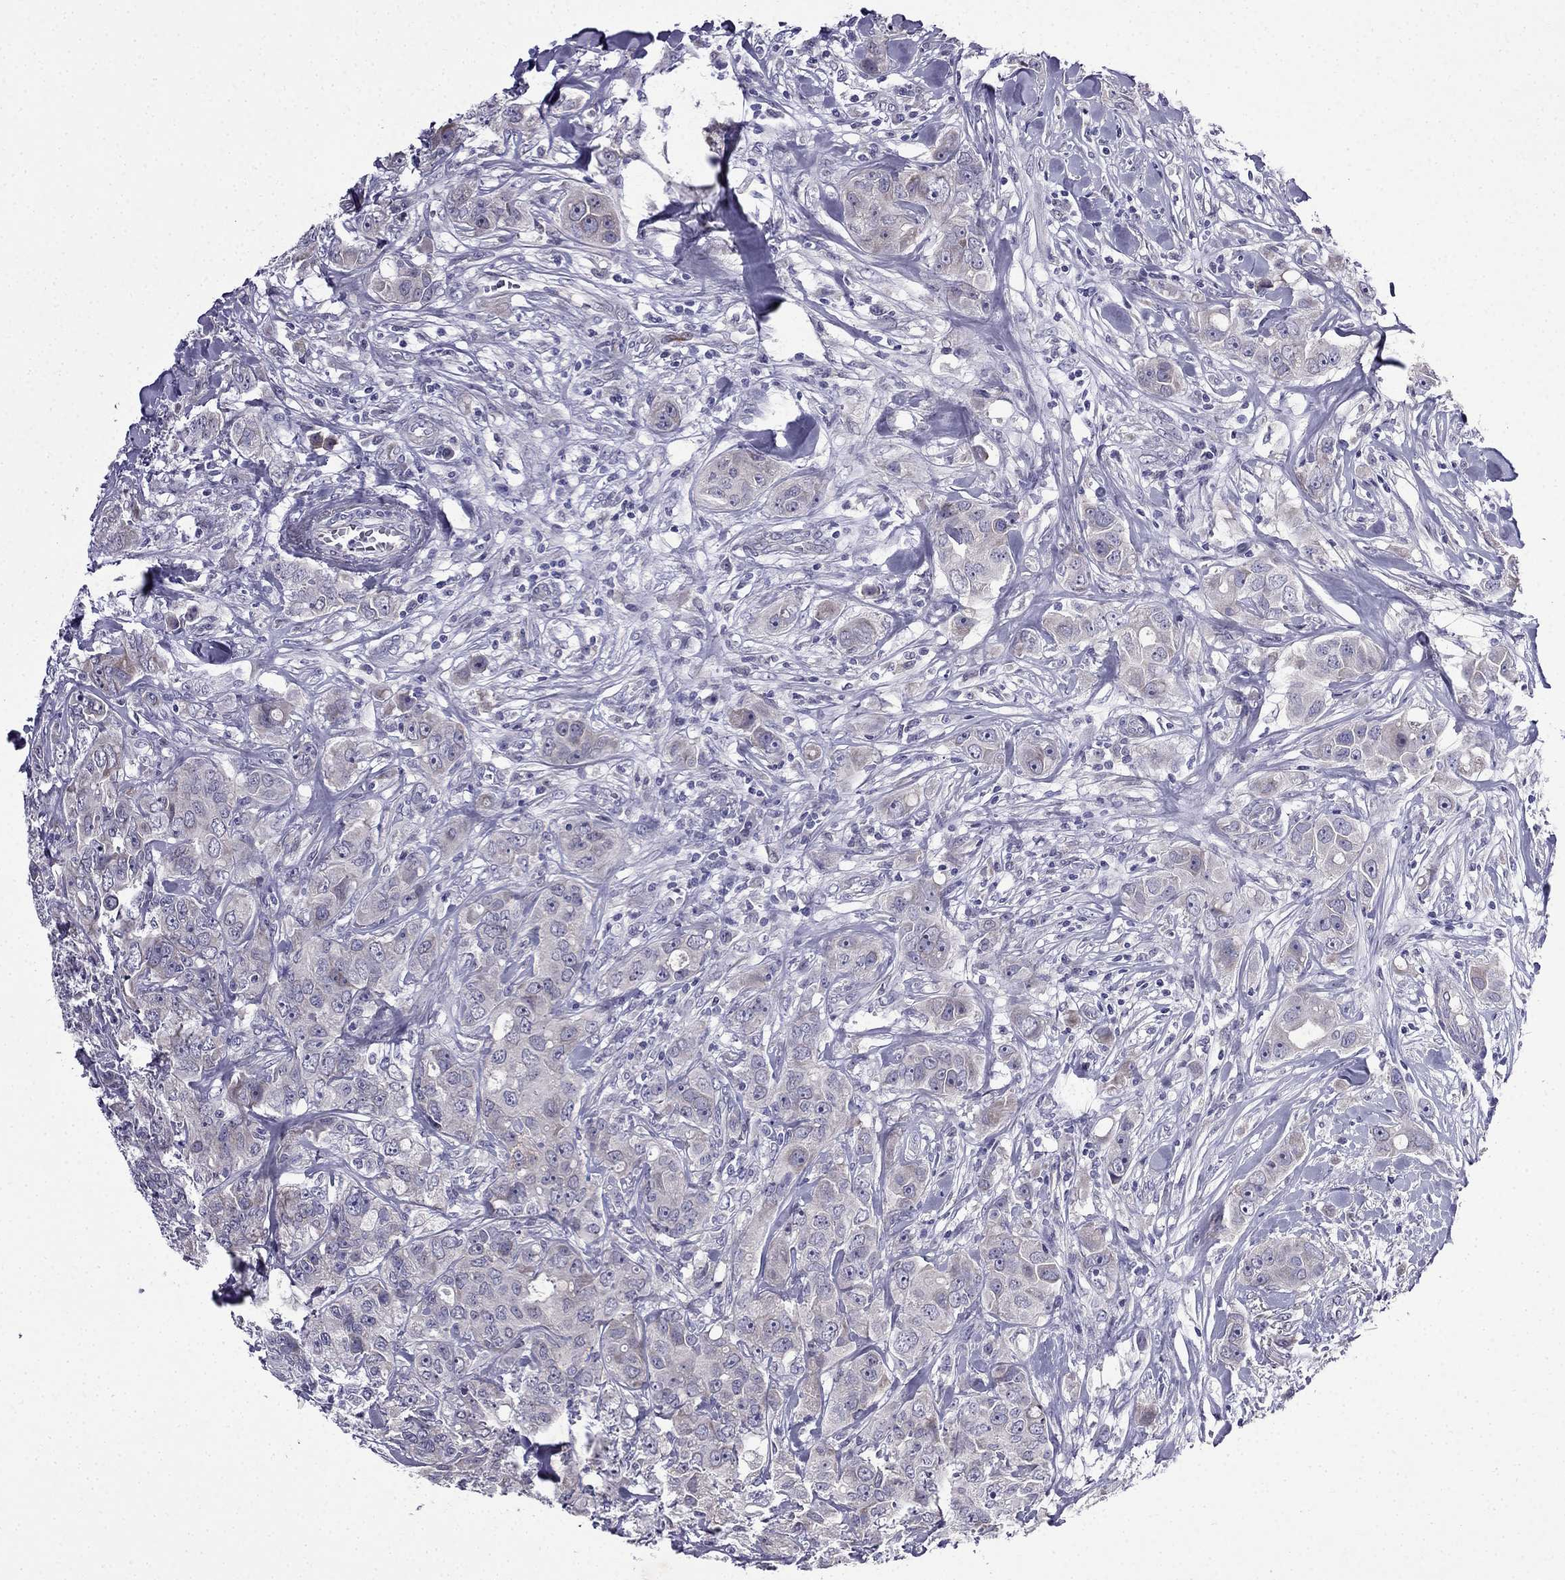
{"staining": {"intensity": "weak", "quantity": "<25%", "location": "cytoplasmic/membranous"}, "tissue": "breast cancer", "cell_type": "Tumor cells", "image_type": "cancer", "snomed": [{"axis": "morphology", "description": "Duct carcinoma"}, {"axis": "topography", "description": "Breast"}], "caption": "Tumor cells show no significant positivity in breast invasive ductal carcinoma. (Stains: DAB (3,3'-diaminobenzidine) immunohistochemistry with hematoxylin counter stain, Microscopy: brightfield microscopy at high magnification).", "gene": "PI16", "patient": {"sex": "female", "age": 43}}